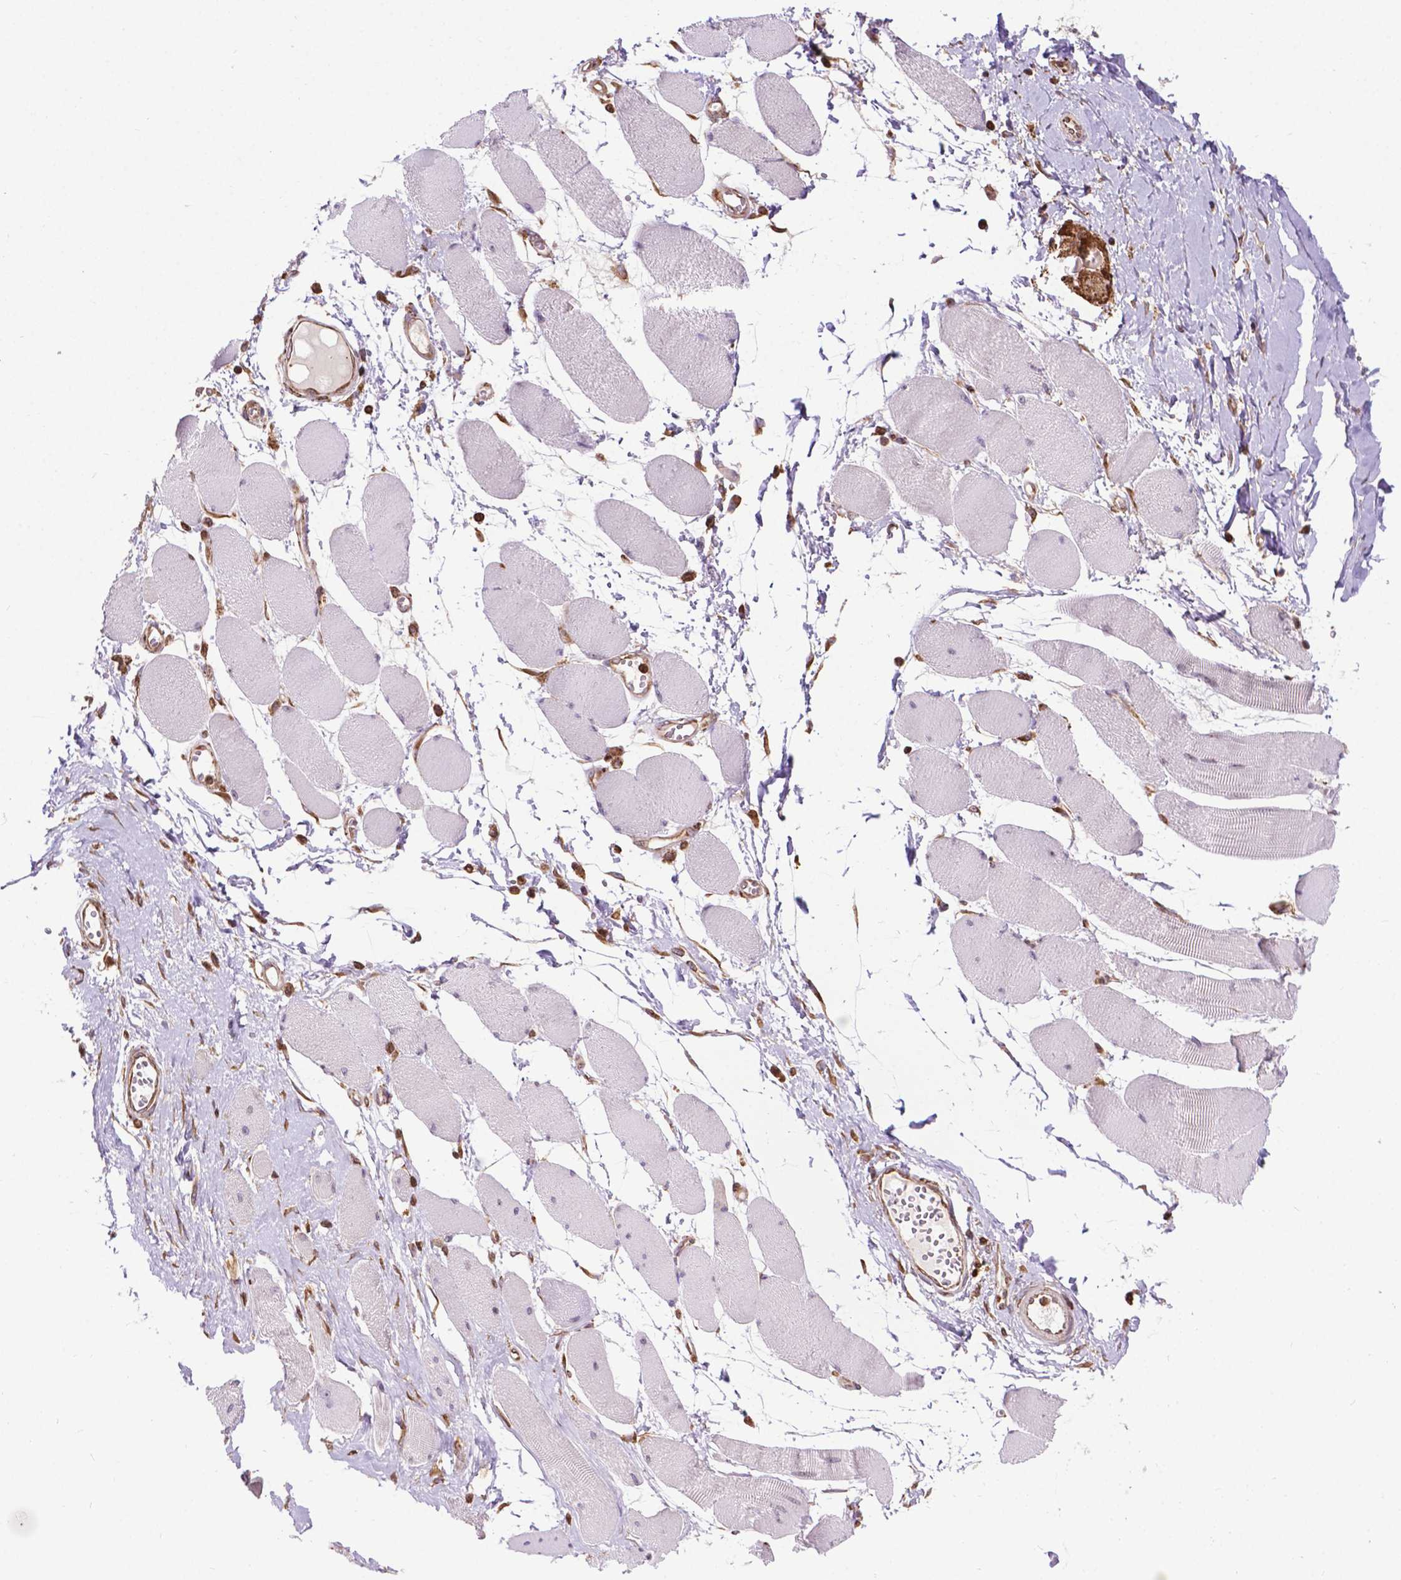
{"staining": {"intensity": "negative", "quantity": "none", "location": "none"}, "tissue": "skeletal muscle", "cell_type": "Myocytes", "image_type": "normal", "snomed": [{"axis": "morphology", "description": "Normal tissue, NOS"}, {"axis": "topography", "description": "Skeletal muscle"}], "caption": "Protein analysis of benign skeletal muscle reveals no significant positivity in myocytes. Nuclei are stained in blue.", "gene": "GANAB", "patient": {"sex": "female", "age": 75}}